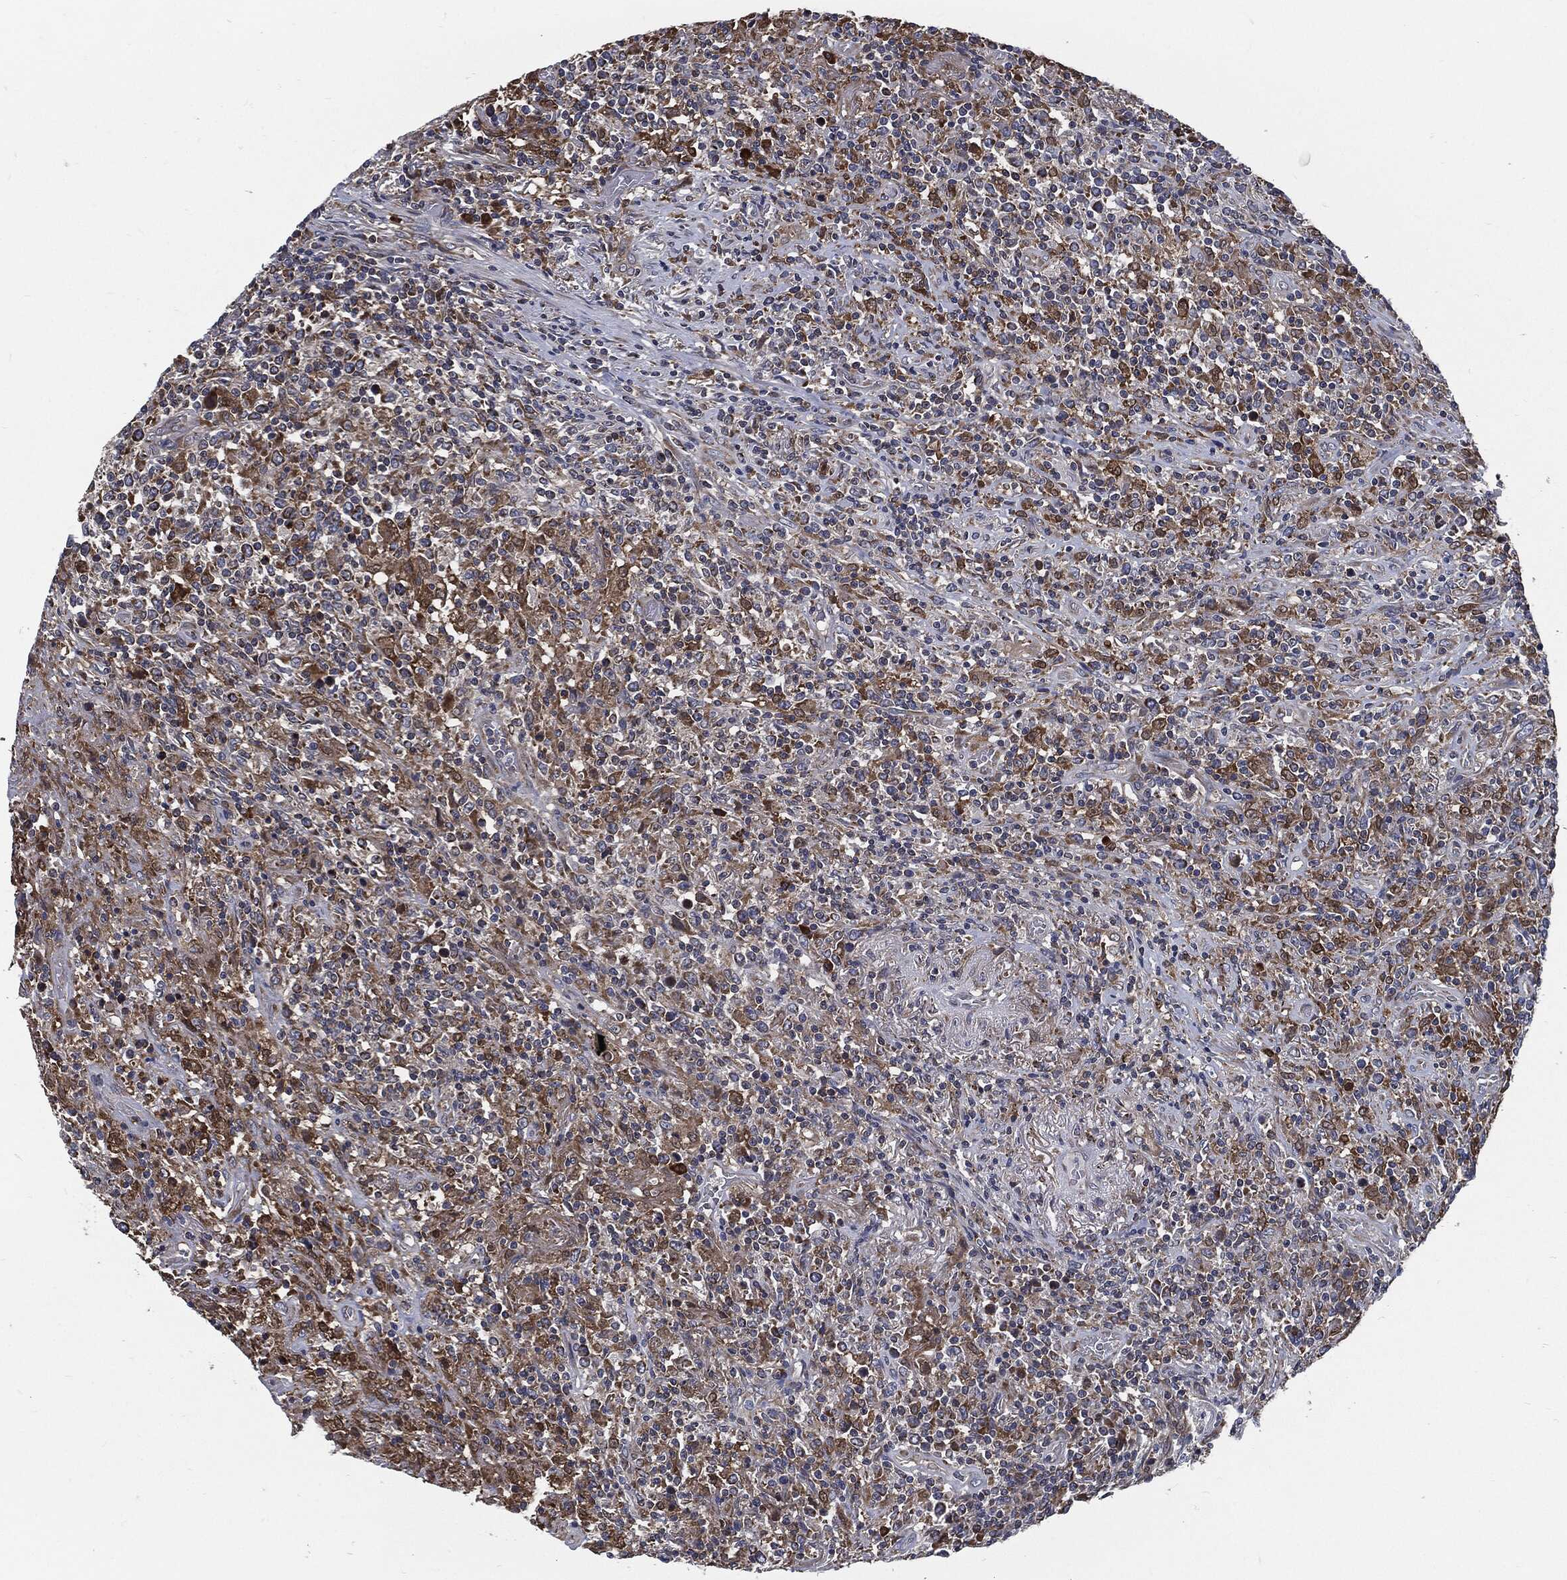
{"staining": {"intensity": "moderate", "quantity": "<25%", "location": "cytoplasmic/membranous"}, "tissue": "lymphoma", "cell_type": "Tumor cells", "image_type": "cancer", "snomed": [{"axis": "morphology", "description": "Malignant lymphoma, non-Hodgkin's type, High grade"}, {"axis": "topography", "description": "Lung"}], "caption": "Lymphoma stained with a brown dye demonstrates moderate cytoplasmic/membranous positive expression in about <25% of tumor cells.", "gene": "PRDX4", "patient": {"sex": "male", "age": 79}}